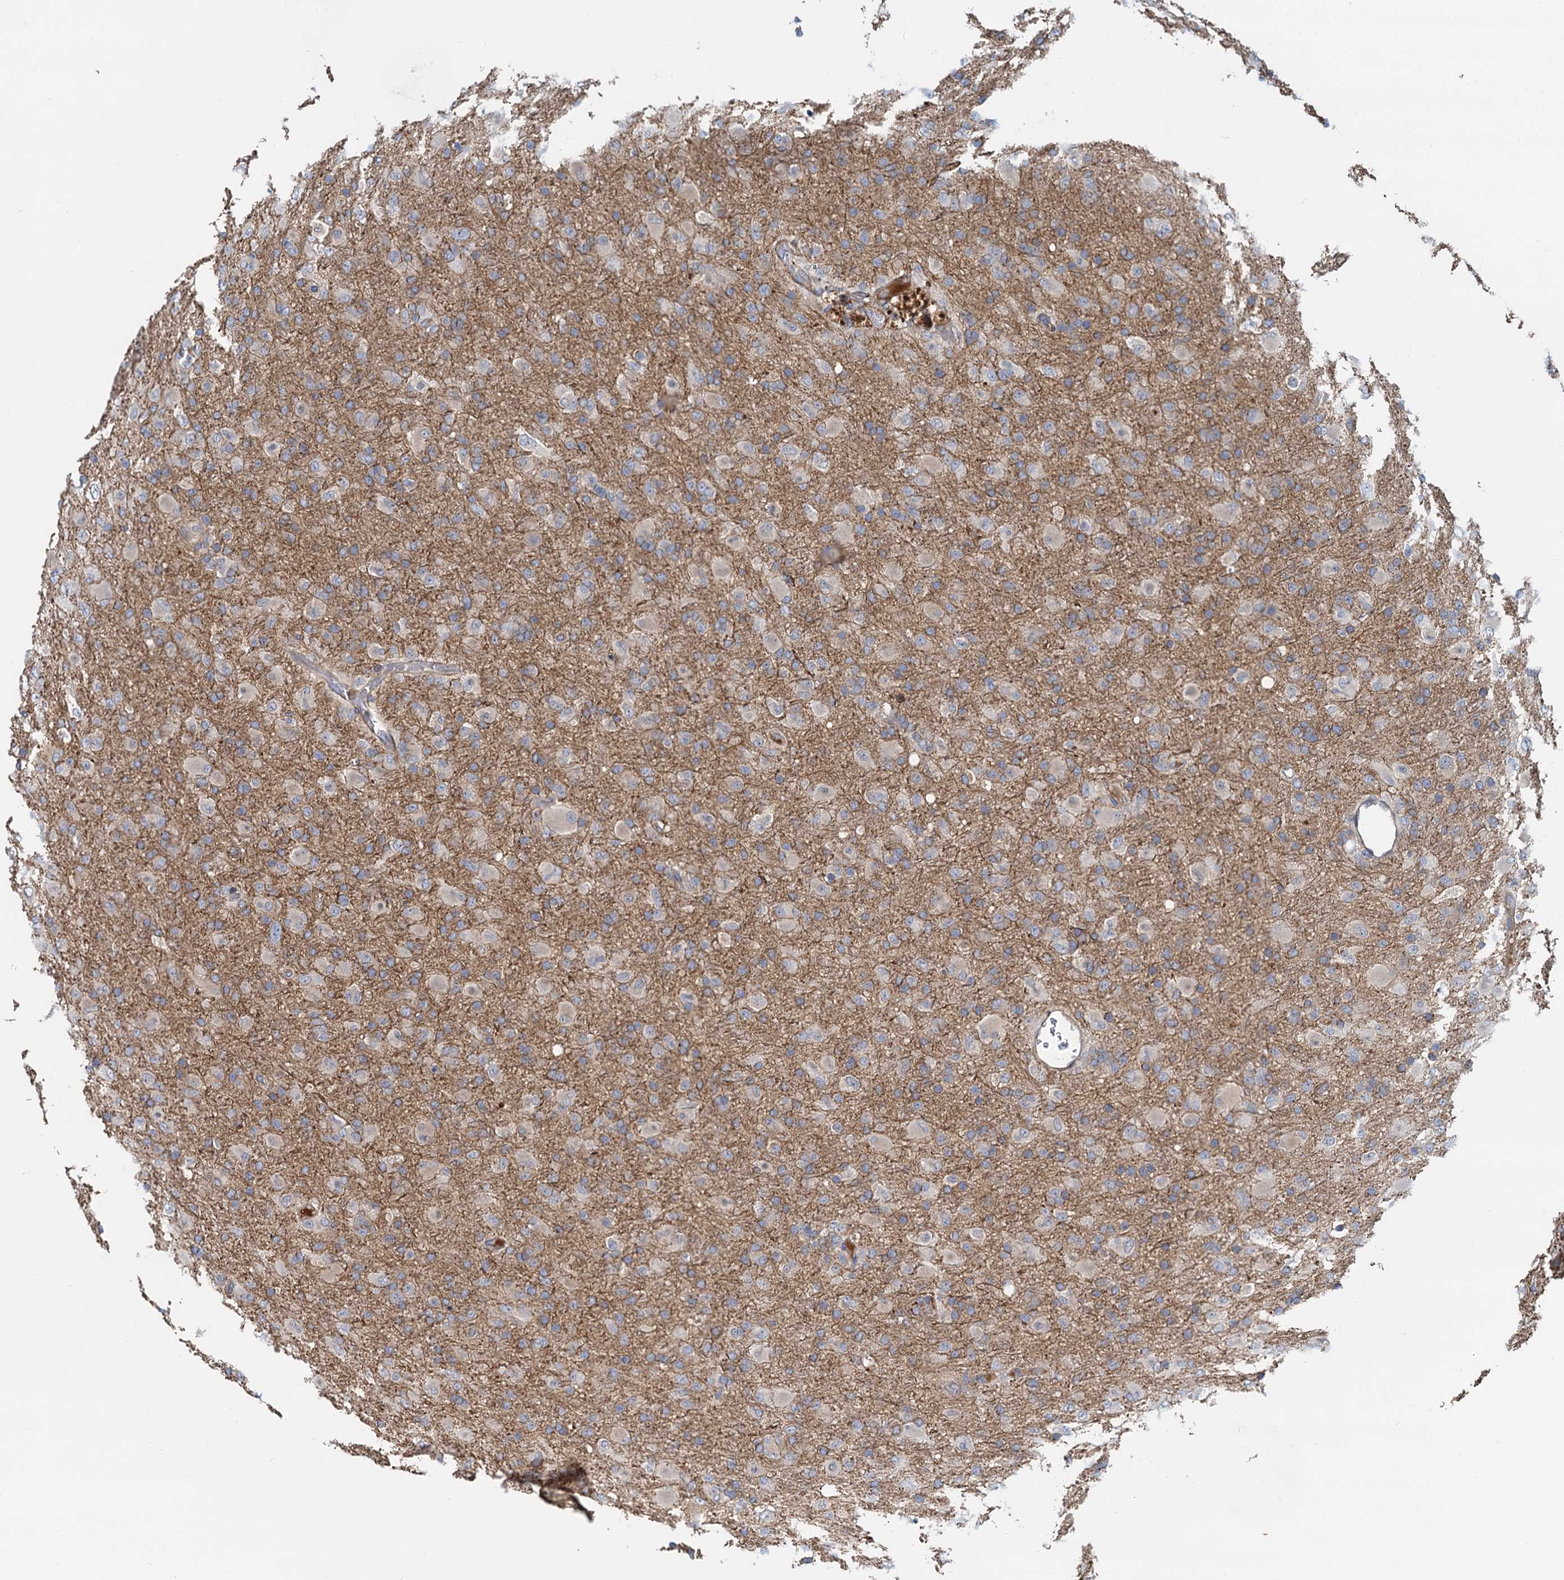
{"staining": {"intensity": "weak", "quantity": "25%-75%", "location": "cytoplasmic/membranous"}, "tissue": "glioma", "cell_type": "Tumor cells", "image_type": "cancer", "snomed": [{"axis": "morphology", "description": "Glioma, malignant, Low grade"}, {"axis": "topography", "description": "Brain"}], "caption": "Malignant low-grade glioma stained with a protein marker reveals weak staining in tumor cells.", "gene": "LNX2", "patient": {"sex": "male", "age": 65}}